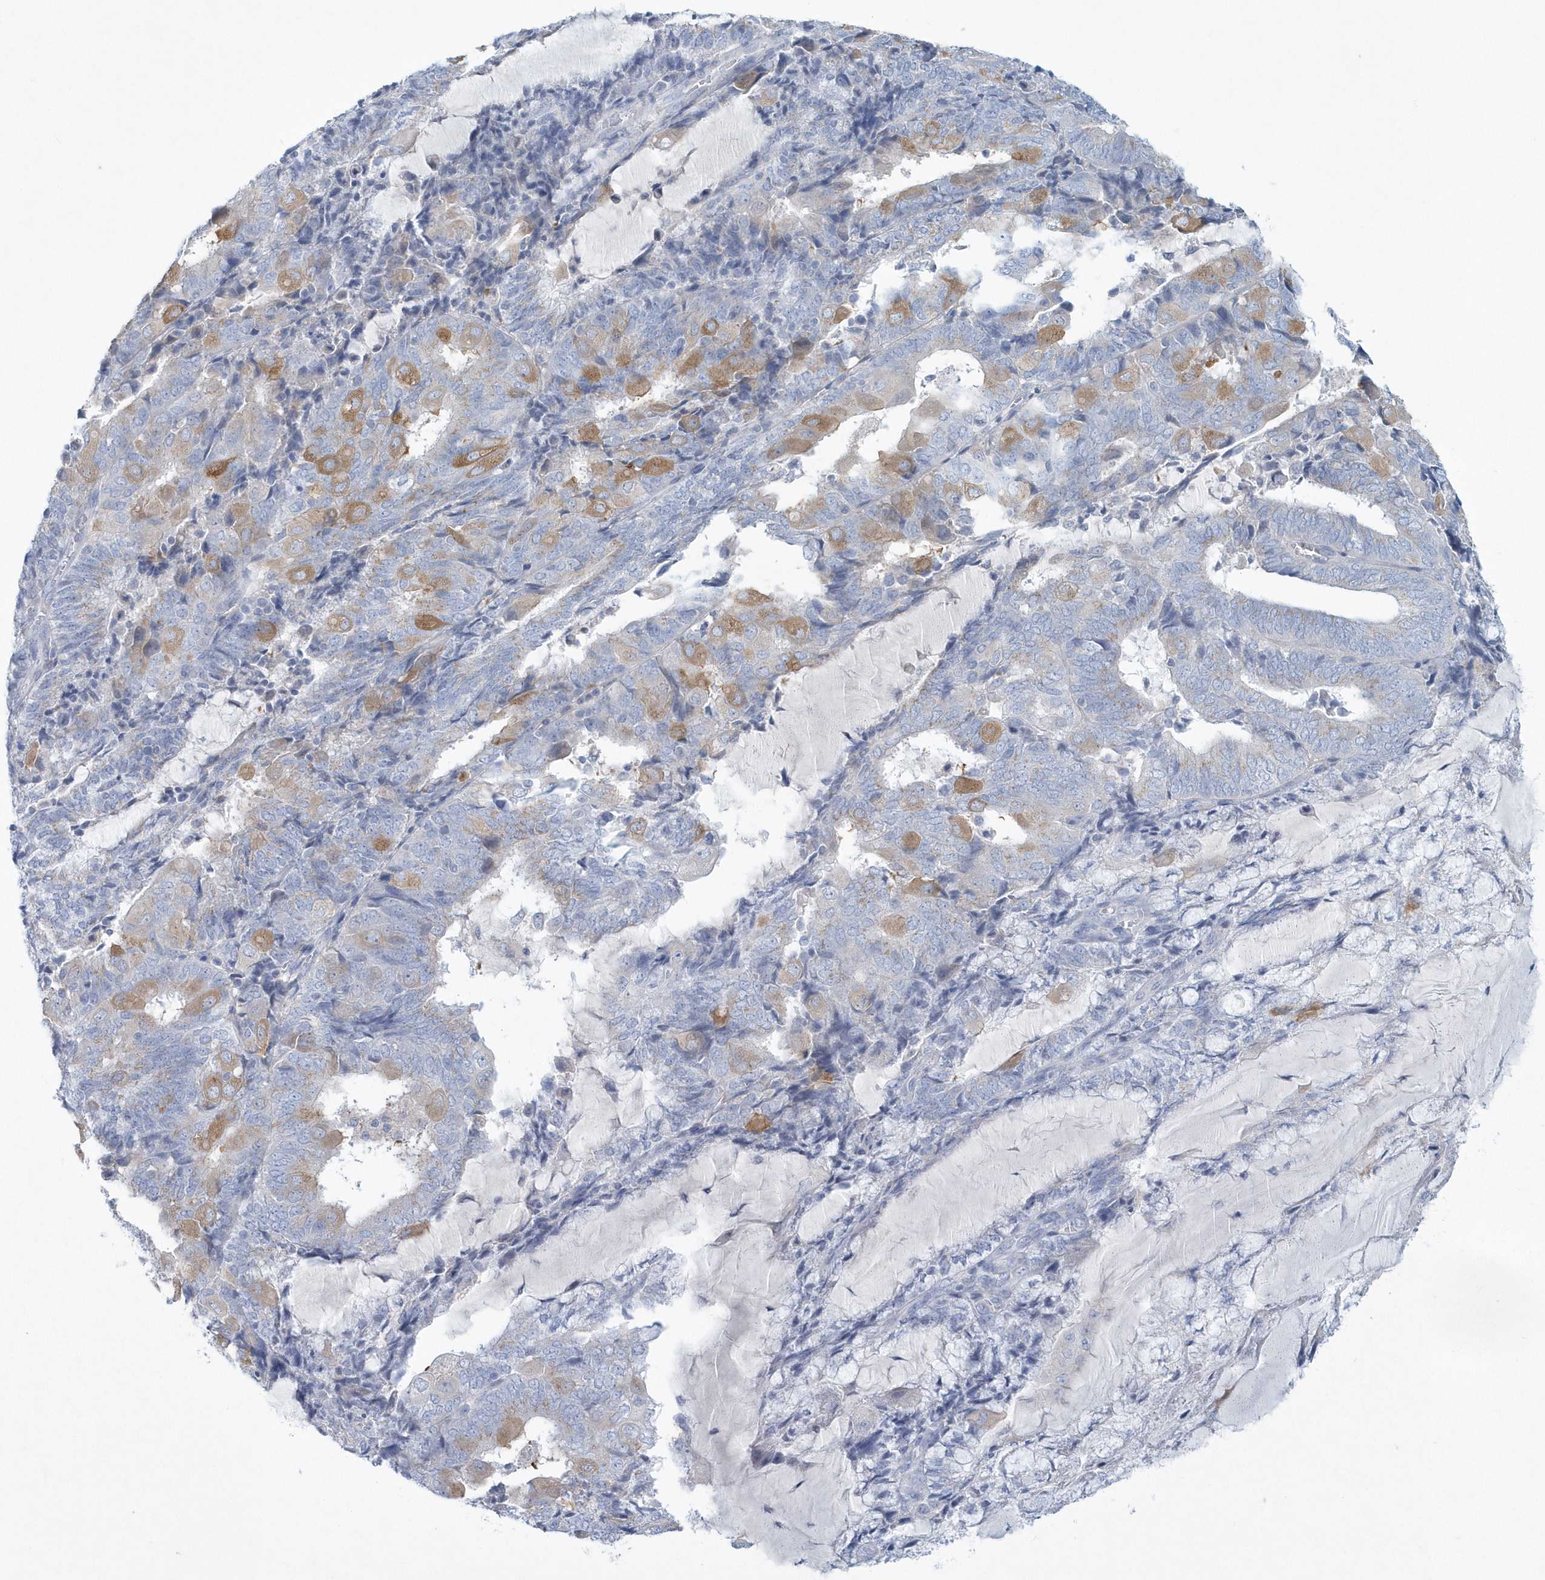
{"staining": {"intensity": "moderate", "quantity": "<25%", "location": "cytoplasmic/membranous"}, "tissue": "endometrial cancer", "cell_type": "Tumor cells", "image_type": "cancer", "snomed": [{"axis": "morphology", "description": "Adenocarcinoma, NOS"}, {"axis": "topography", "description": "Endometrium"}], "caption": "Tumor cells show low levels of moderate cytoplasmic/membranous expression in approximately <25% of cells in adenocarcinoma (endometrial).", "gene": "SPATA18", "patient": {"sex": "female", "age": 81}}